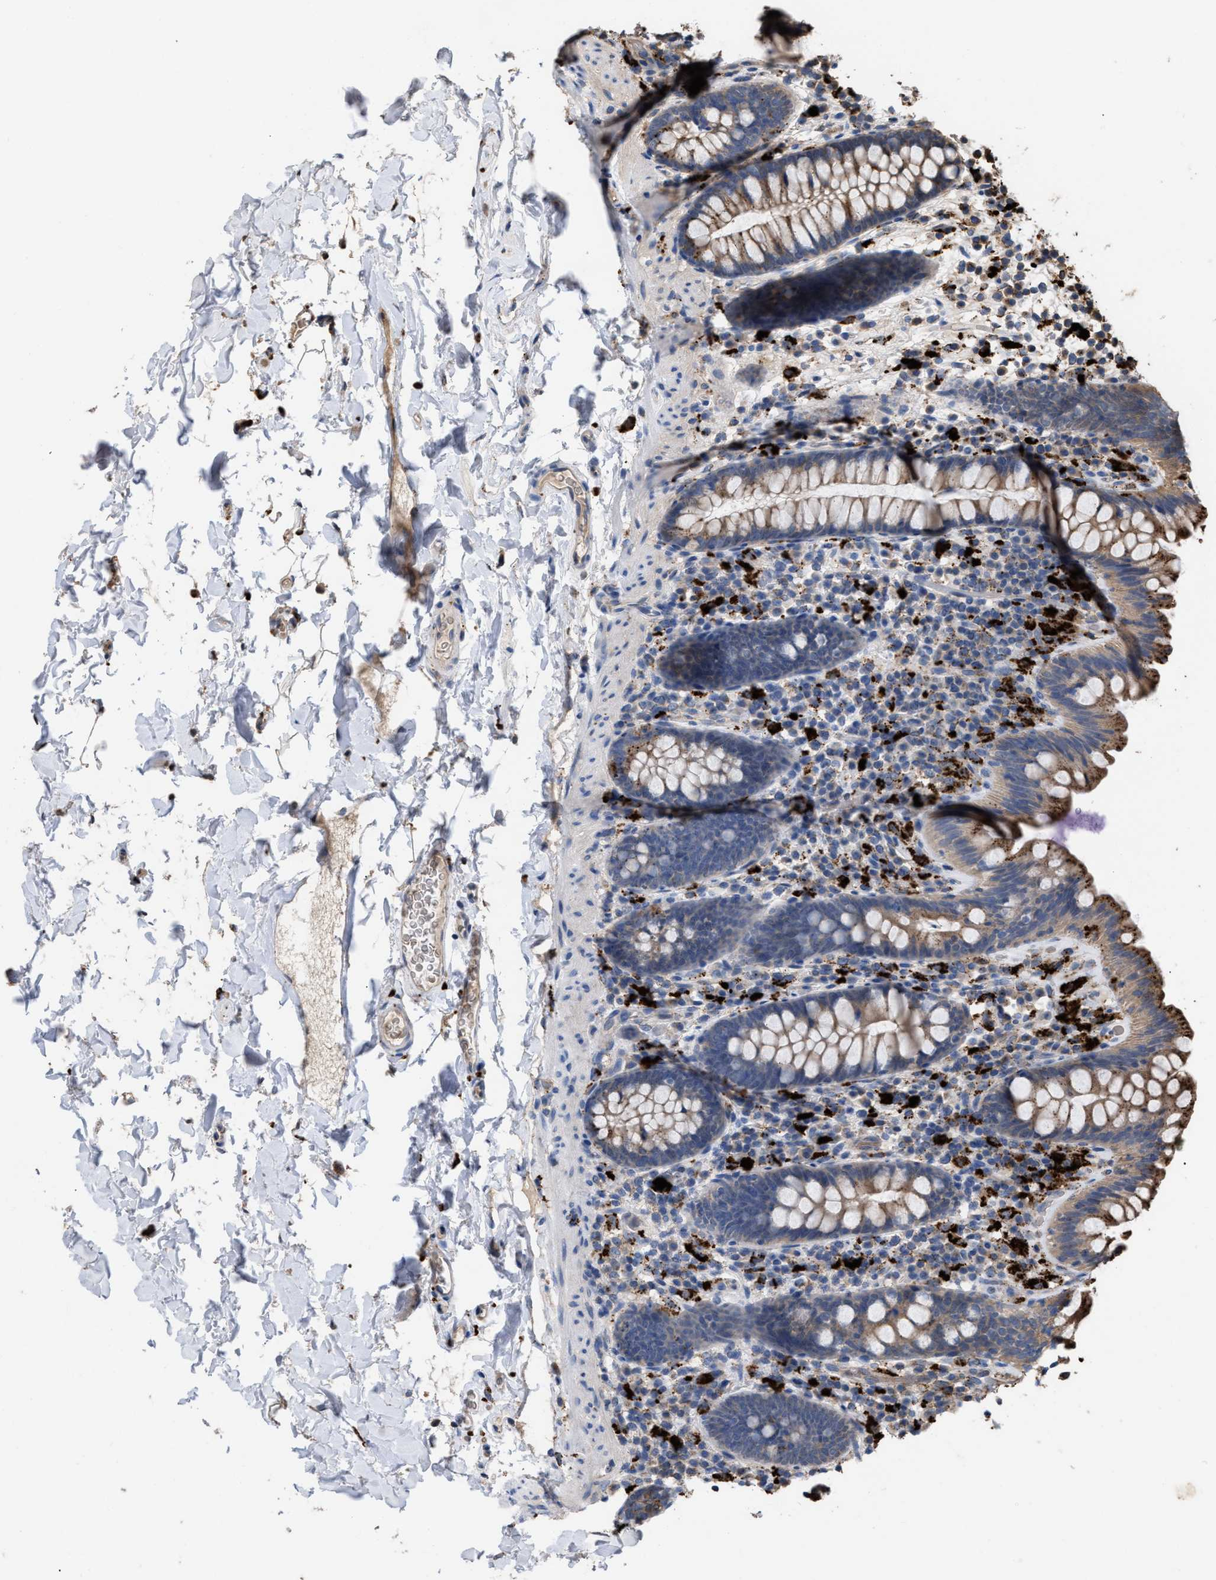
{"staining": {"intensity": "negative", "quantity": "none", "location": "none"}, "tissue": "colon", "cell_type": "Endothelial cells", "image_type": "normal", "snomed": [{"axis": "morphology", "description": "Normal tissue, NOS"}, {"axis": "topography", "description": "Colon"}], "caption": "Immunohistochemistry (IHC) of benign human colon shows no staining in endothelial cells. The staining was performed using DAB (3,3'-diaminobenzidine) to visualize the protein expression in brown, while the nuclei were stained in blue with hematoxylin (Magnification: 20x).", "gene": "ELMO3", "patient": {"sex": "female", "age": 80}}